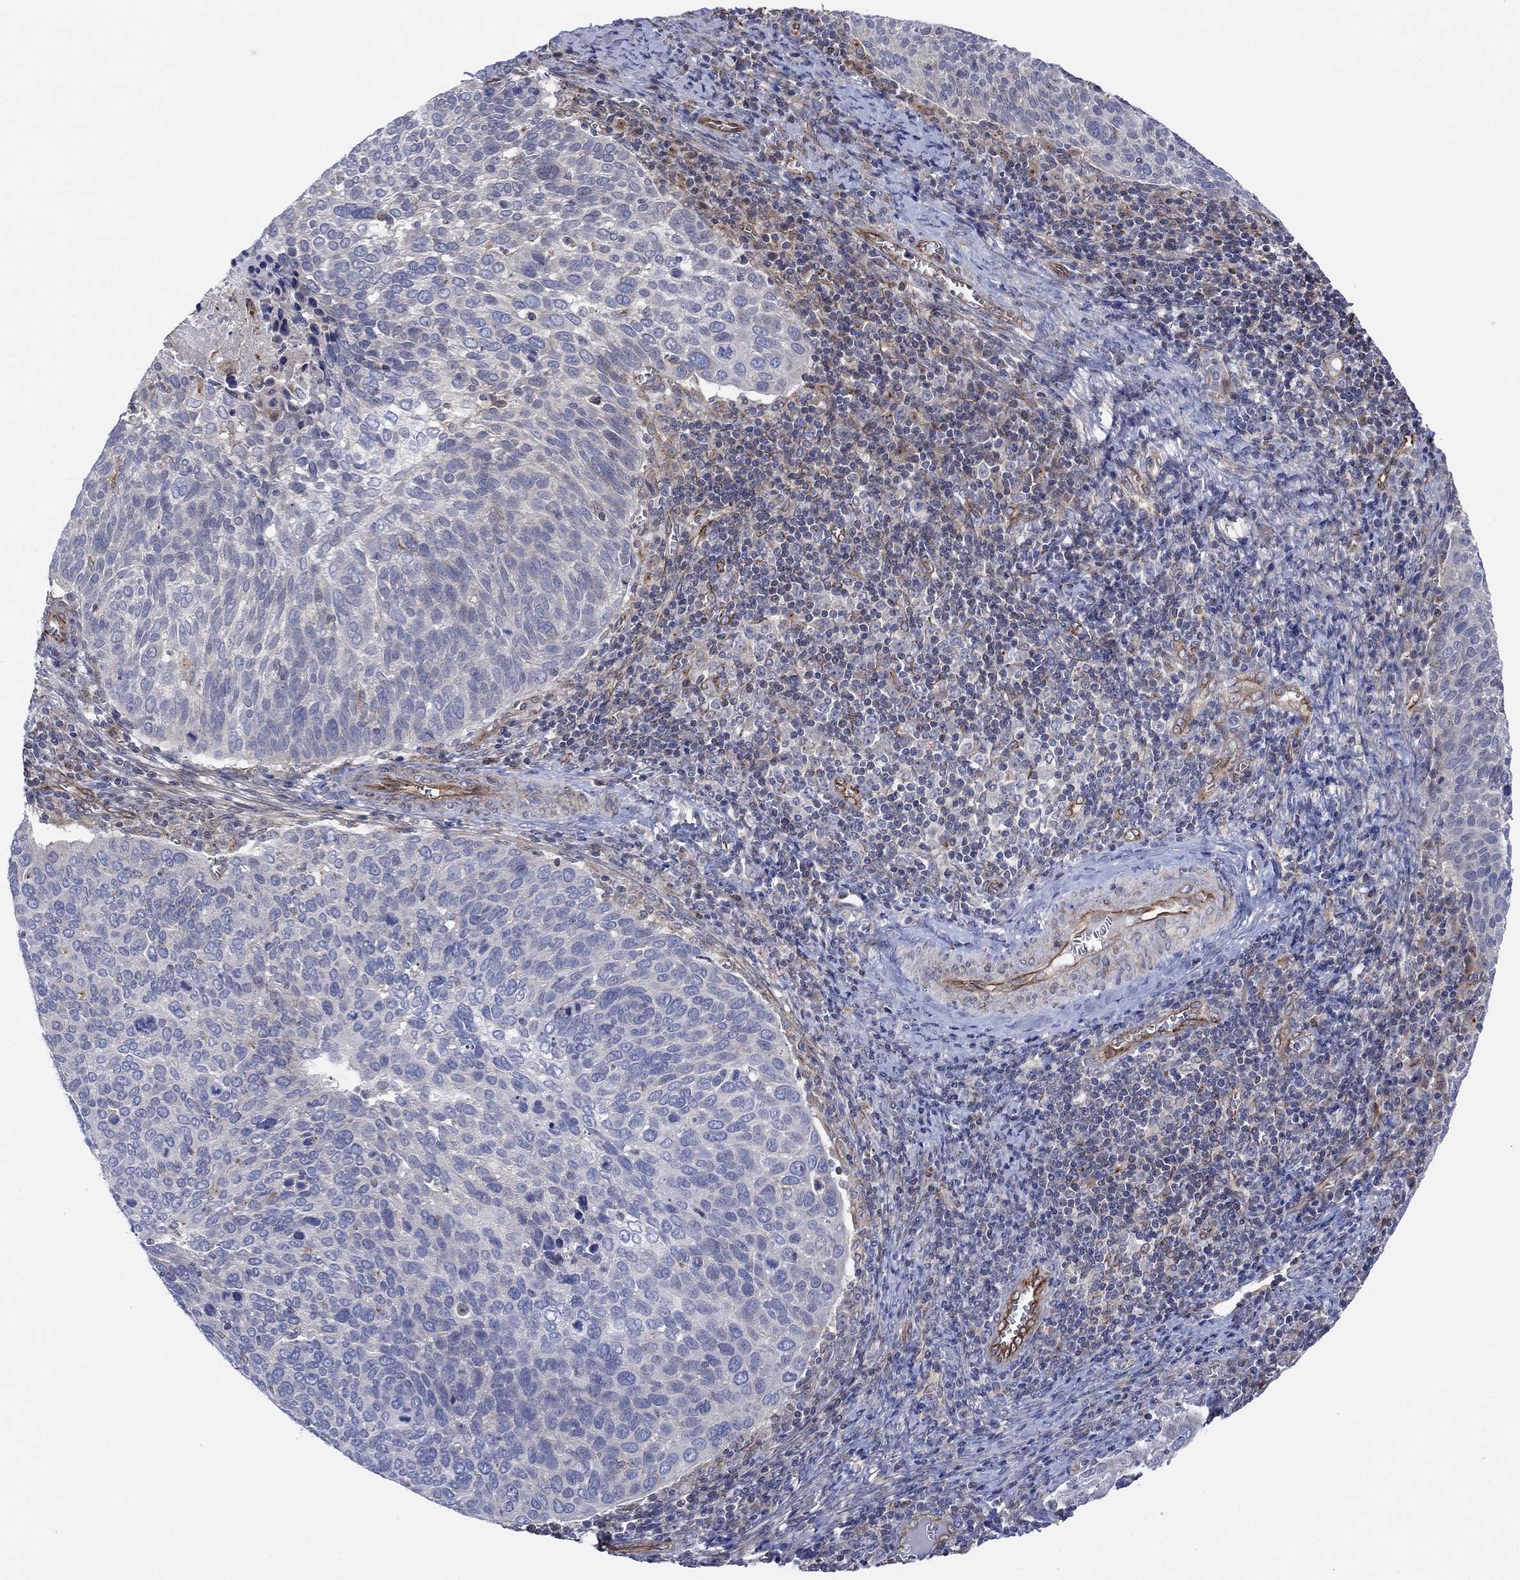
{"staining": {"intensity": "negative", "quantity": "none", "location": "none"}, "tissue": "cervical cancer", "cell_type": "Tumor cells", "image_type": "cancer", "snomed": [{"axis": "morphology", "description": "Squamous cell carcinoma, NOS"}, {"axis": "topography", "description": "Cervix"}], "caption": "Immunohistochemical staining of human cervical squamous cell carcinoma exhibits no significant expression in tumor cells.", "gene": "CAMK1D", "patient": {"sex": "female", "age": 39}}